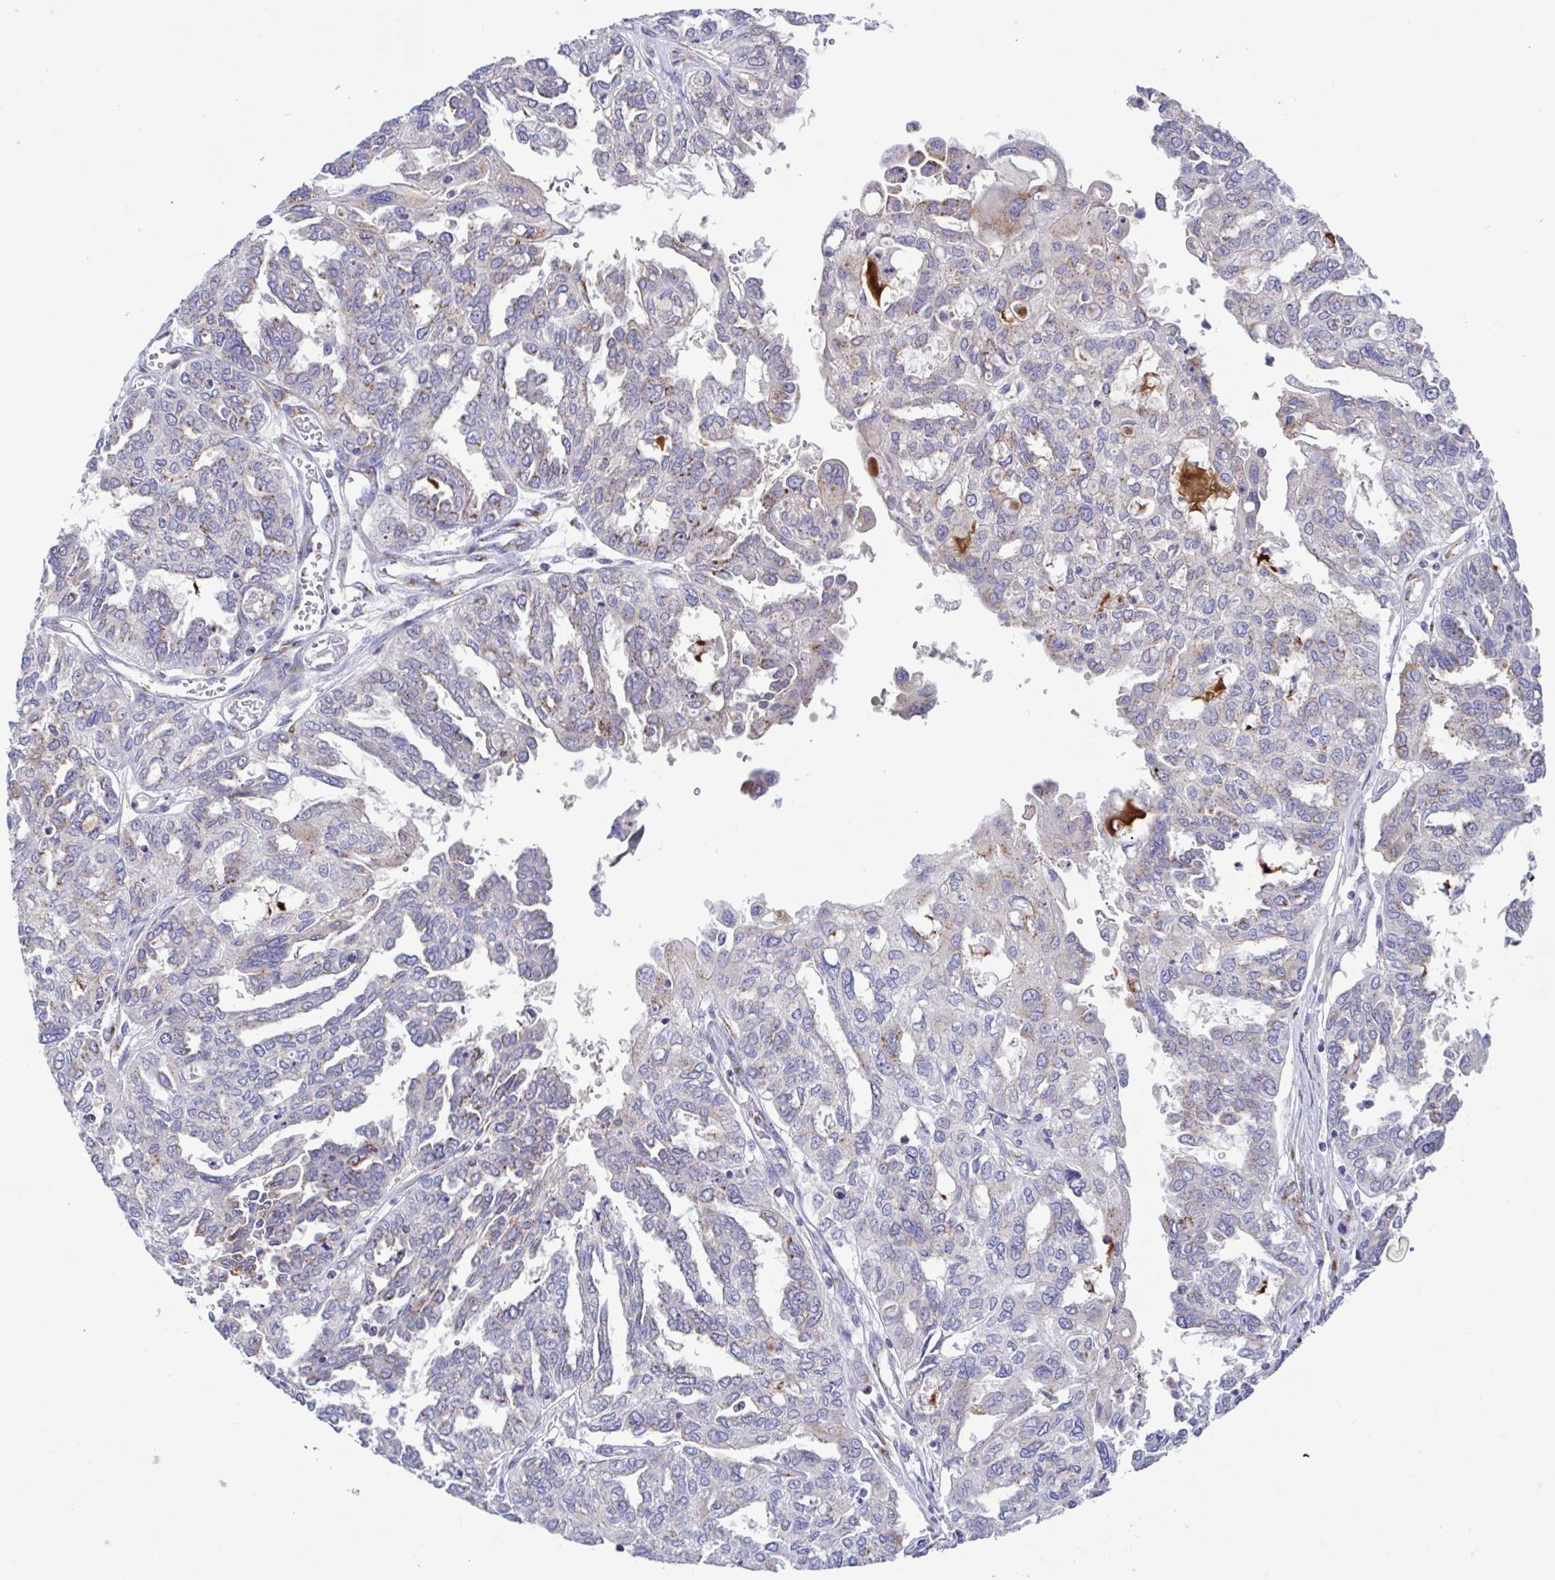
{"staining": {"intensity": "negative", "quantity": "none", "location": "none"}, "tissue": "ovarian cancer", "cell_type": "Tumor cells", "image_type": "cancer", "snomed": [{"axis": "morphology", "description": "Cystadenocarcinoma, serous, NOS"}, {"axis": "topography", "description": "Ovary"}], "caption": "This is an immunohistochemistry (IHC) photomicrograph of serous cystadenocarcinoma (ovarian). There is no expression in tumor cells.", "gene": "COL17A1", "patient": {"sex": "female", "age": 53}}